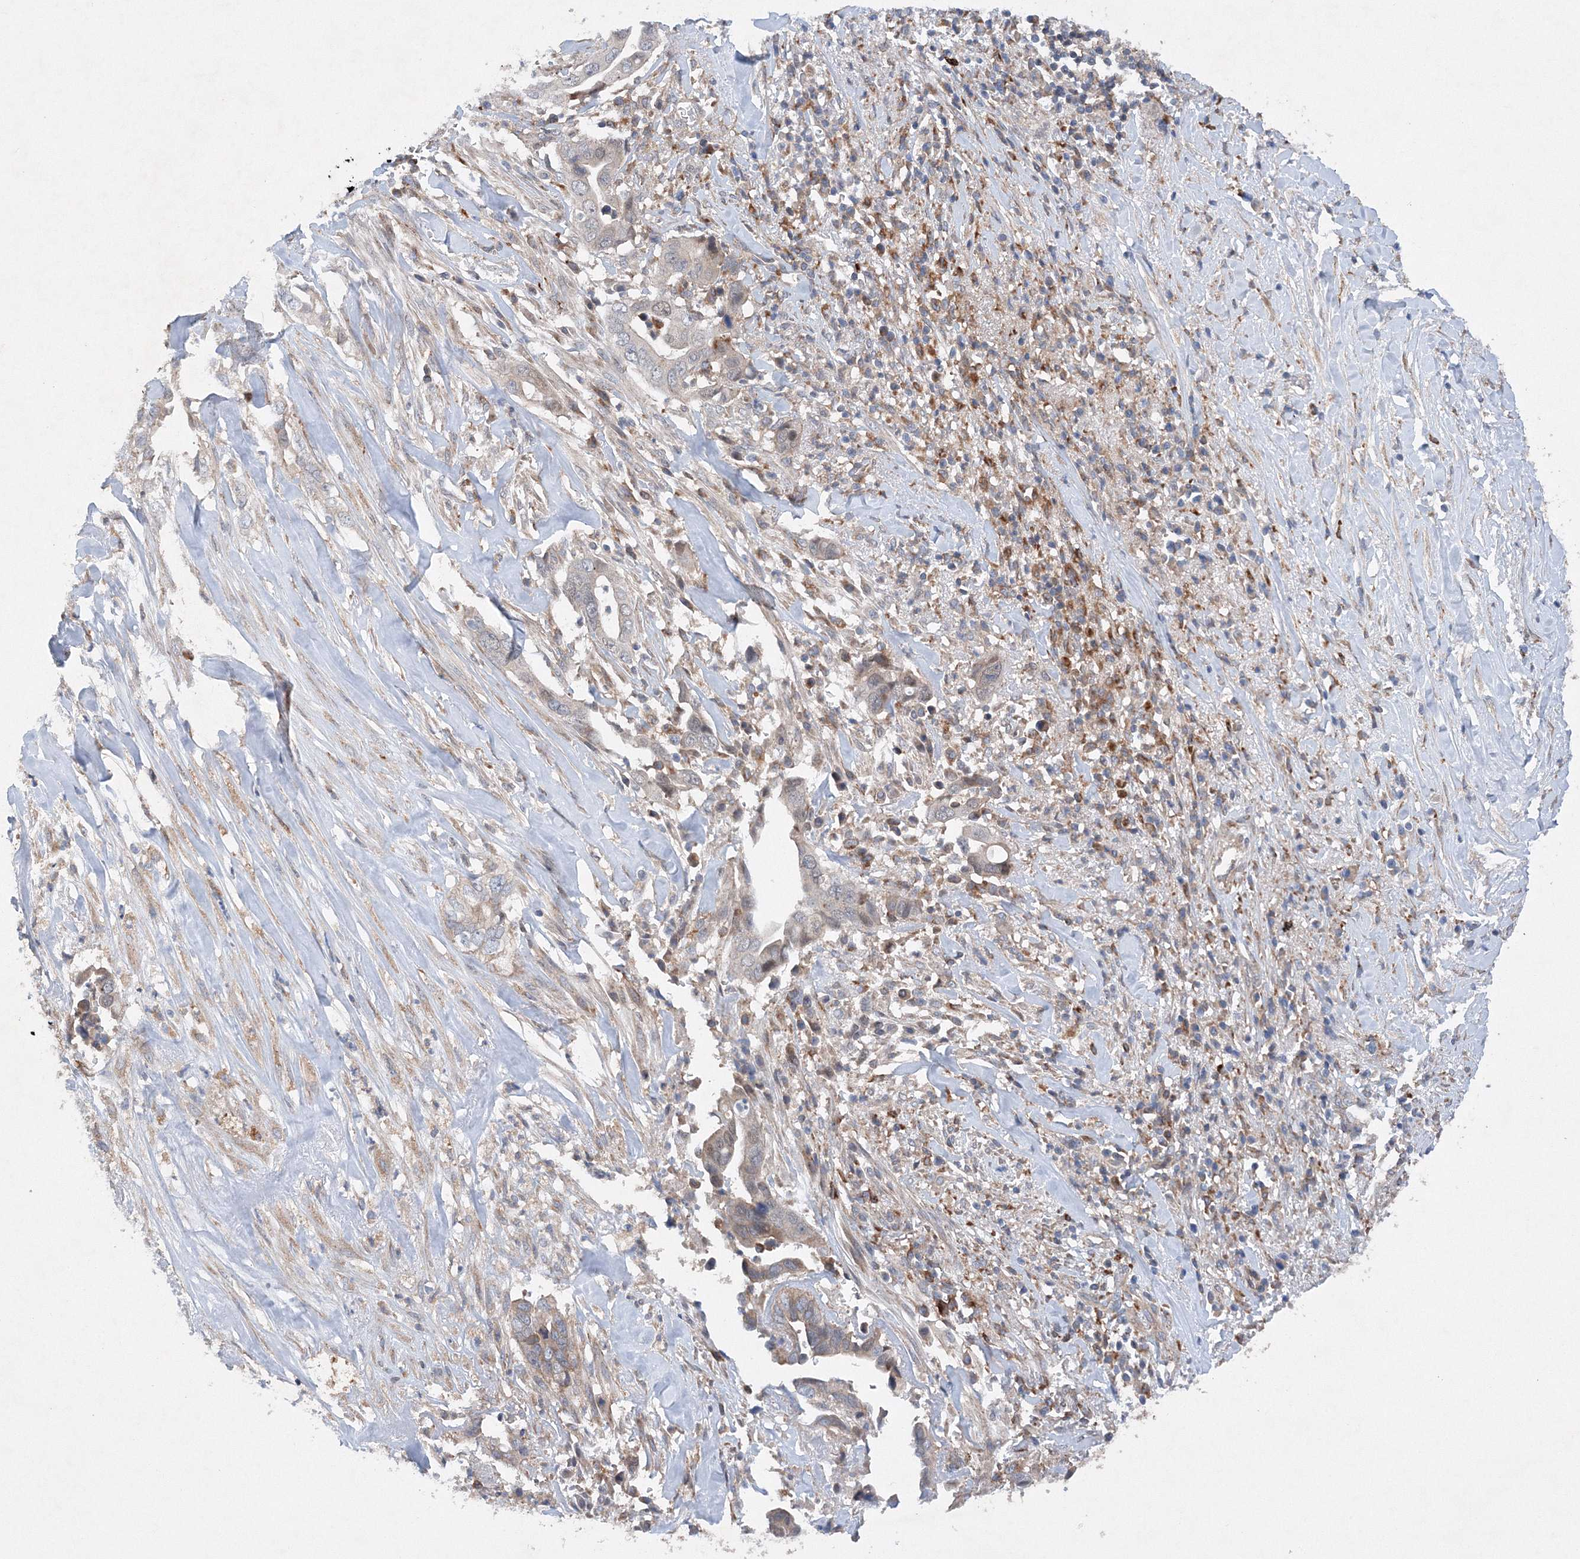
{"staining": {"intensity": "weak", "quantity": "<25%", "location": "cytoplasmic/membranous"}, "tissue": "liver cancer", "cell_type": "Tumor cells", "image_type": "cancer", "snomed": [{"axis": "morphology", "description": "Cholangiocarcinoma"}, {"axis": "topography", "description": "Liver"}], "caption": "Histopathology image shows no significant protein positivity in tumor cells of liver cancer (cholangiocarcinoma). (DAB (3,3'-diaminobenzidine) immunohistochemistry (IHC) visualized using brightfield microscopy, high magnification).", "gene": "SLC36A1", "patient": {"sex": "female", "age": 79}}